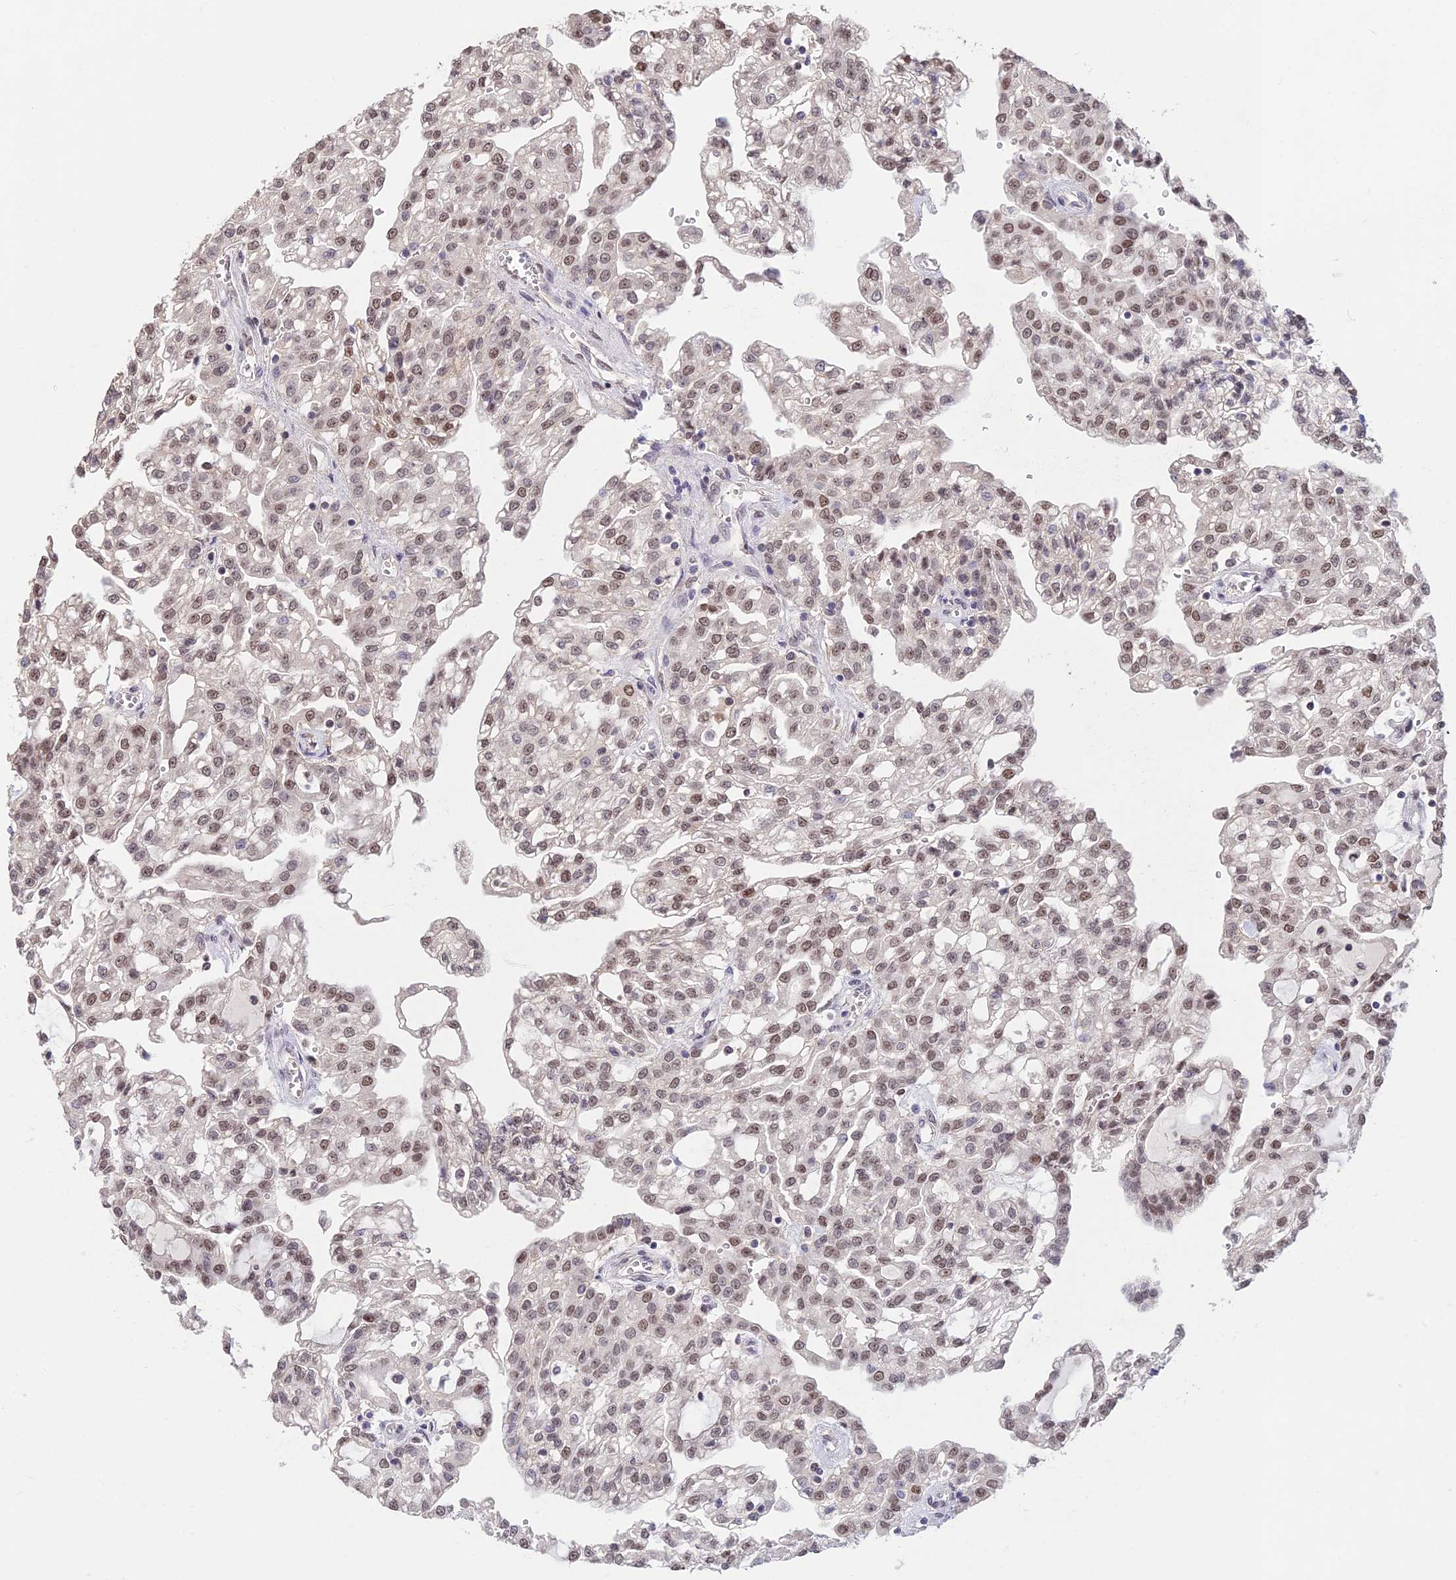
{"staining": {"intensity": "moderate", "quantity": "25%-75%", "location": "nuclear"}, "tissue": "renal cancer", "cell_type": "Tumor cells", "image_type": "cancer", "snomed": [{"axis": "morphology", "description": "Adenocarcinoma, NOS"}, {"axis": "topography", "description": "Kidney"}], "caption": "An image of renal cancer stained for a protein reveals moderate nuclear brown staining in tumor cells. The protein is shown in brown color, while the nuclei are stained blue.", "gene": "POLR1G", "patient": {"sex": "male", "age": 63}}